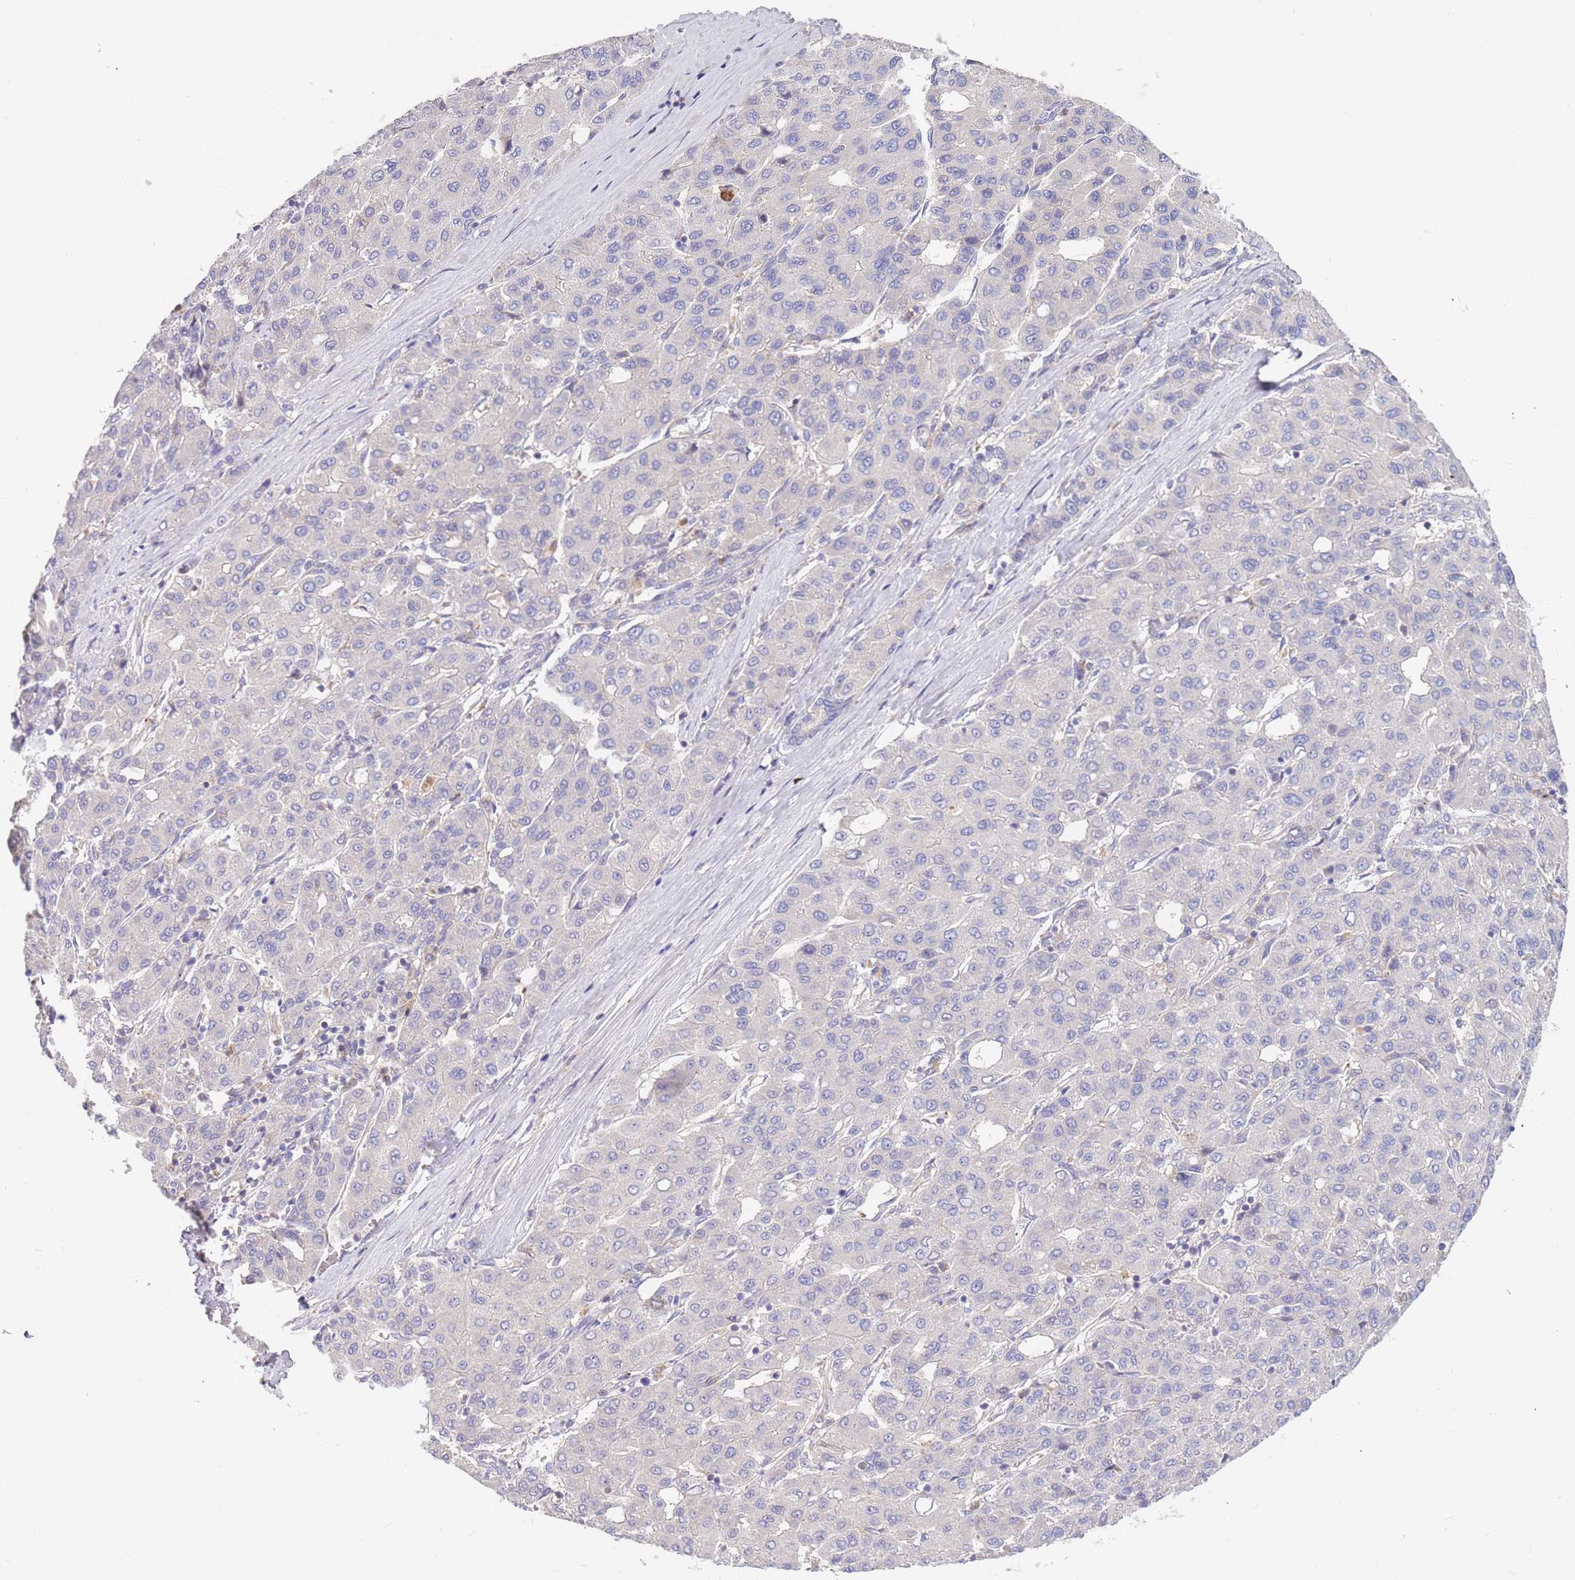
{"staining": {"intensity": "negative", "quantity": "none", "location": "none"}, "tissue": "liver cancer", "cell_type": "Tumor cells", "image_type": "cancer", "snomed": [{"axis": "morphology", "description": "Carcinoma, Hepatocellular, NOS"}, {"axis": "topography", "description": "Liver"}], "caption": "IHC of human hepatocellular carcinoma (liver) demonstrates no staining in tumor cells. (Brightfield microscopy of DAB IHC at high magnification).", "gene": "BORCS5", "patient": {"sex": "male", "age": 65}}